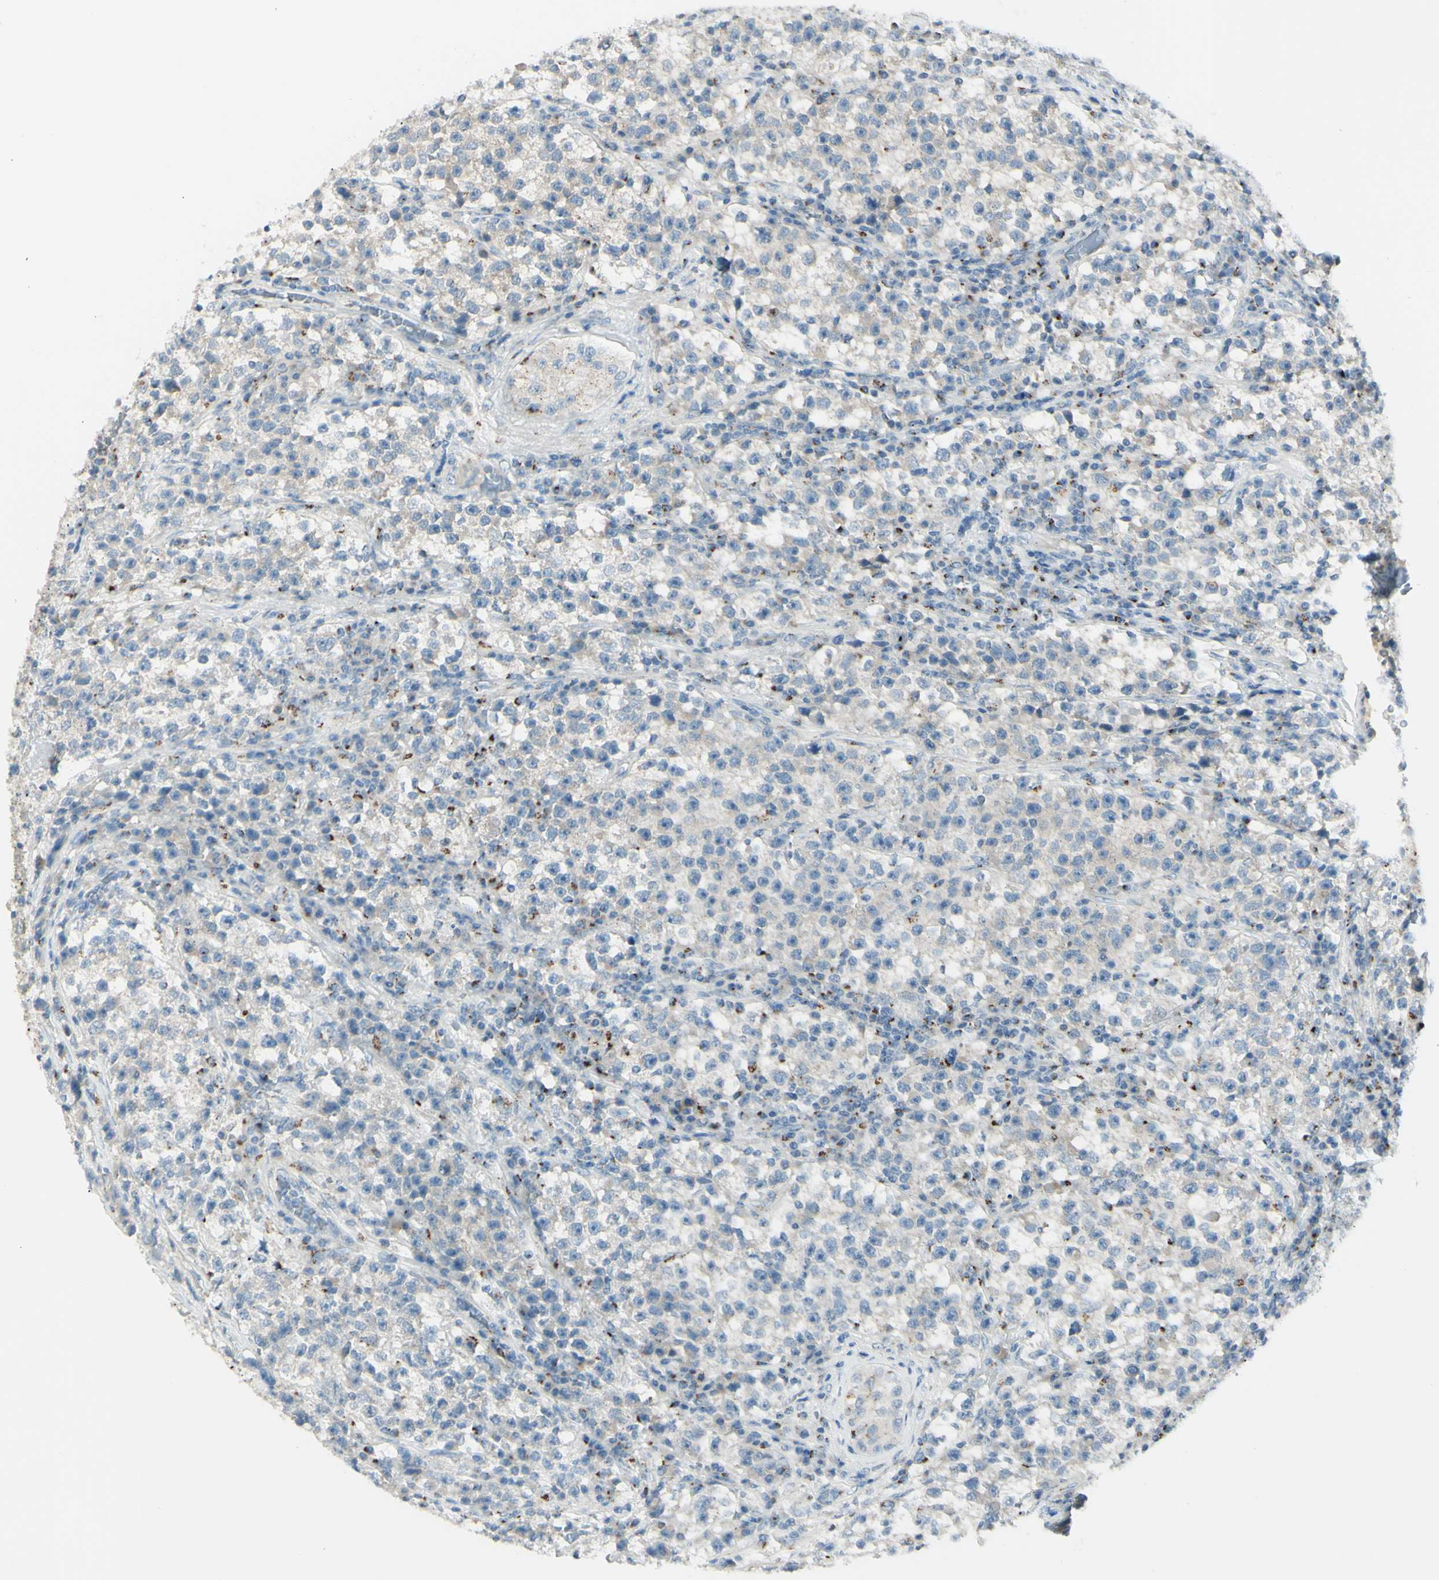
{"staining": {"intensity": "negative", "quantity": "none", "location": "none"}, "tissue": "testis cancer", "cell_type": "Tumor cells", "image_type": "cancer", "snomed": [{"axis": "morphology", "description": "Seminoma, NOS"}, {"axis": "topography", "description": "Testis"}], "caption": "IHC histopathology image of neoplastic tissue: human seminoma (testis) stained with DAB reveals no significant protein positivity in tumor cells. (DAB (3,3'-diaminobenzidine) immunohistochemistry with hematoxylin counter stain).", "gene": "B4GALT1", "patient": {"sex": "male", "age": 22}}